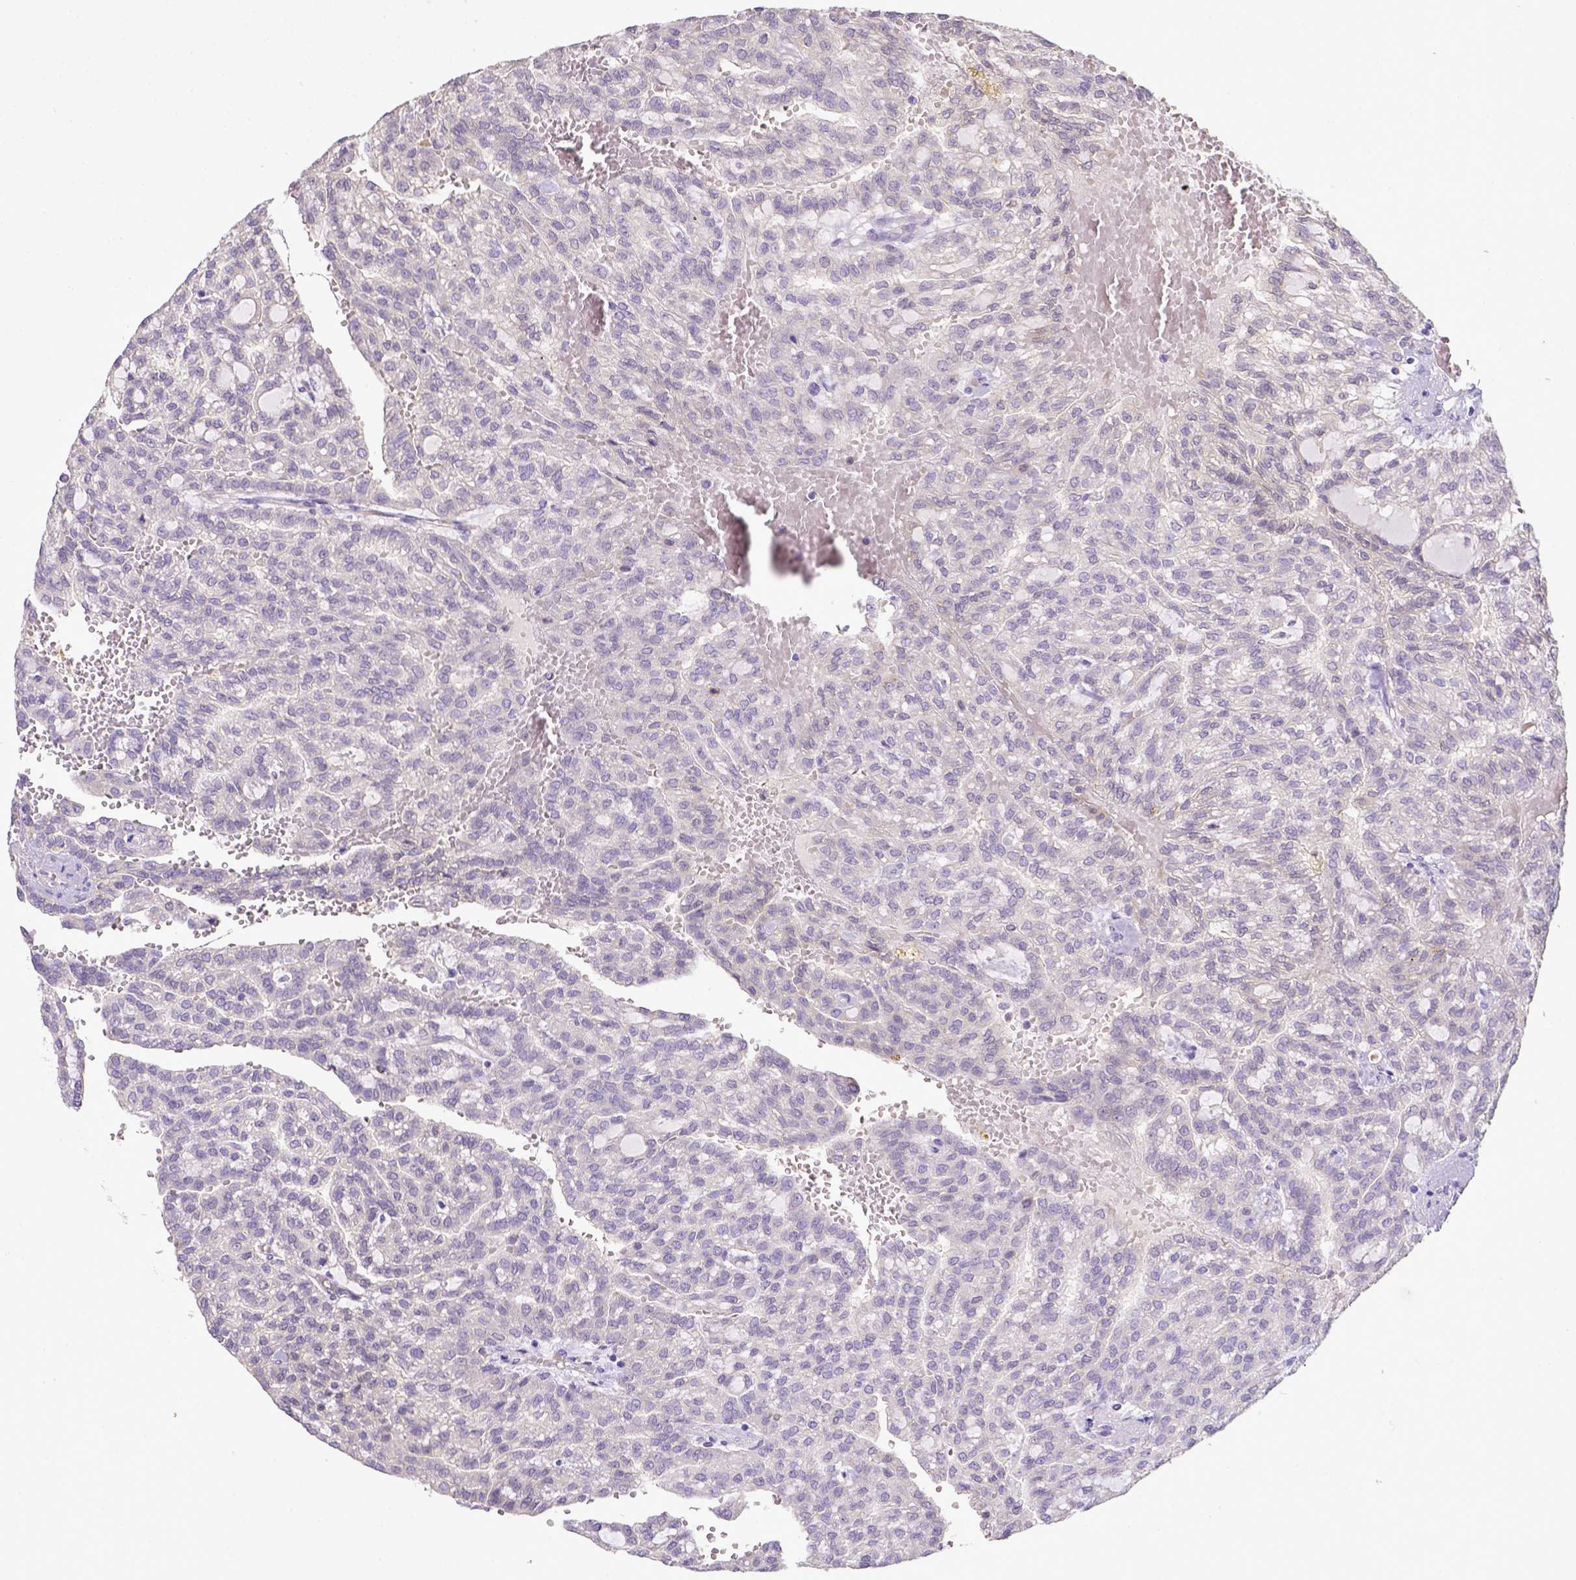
{"staining": {"intensity": "negative", "quantity": "none", "location": "none"}, "tissue": "renal cancer", "cell_type": "Tumor cells", "image_type": "cancer", "snomed": [{"axis": "morphology", "description": "Adenocarcinoma, NOS"}, {"axis": "topography", "description": "Kidney"}], "caption": "Human renal adenocarcinoma stained for a protein using immunohistochemistry displays no staining in tumor cells.", "gene": "CD40", "patient": {"sex": "male", "age": 63}}